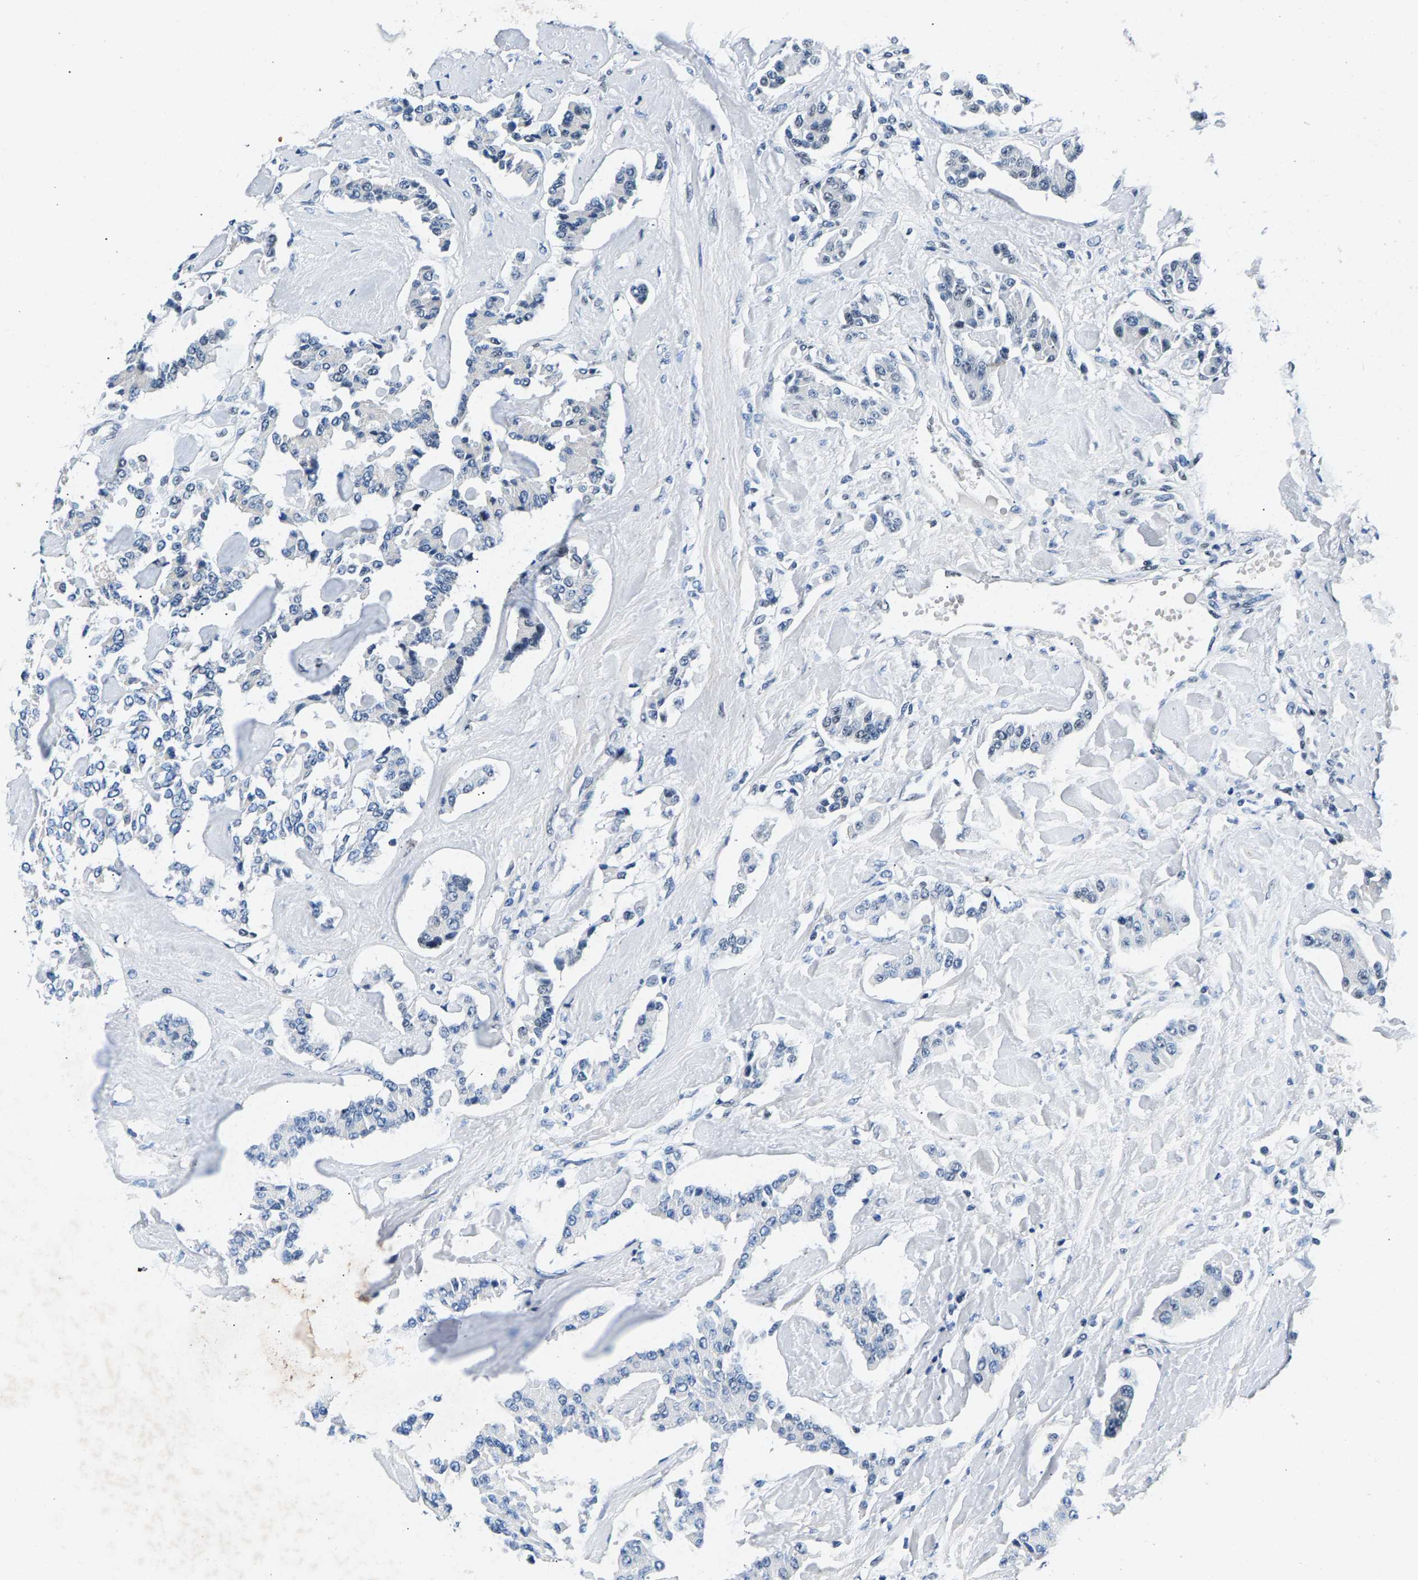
{"staining": {"intensity": "moderate", "quantity": "<25%", "location": "nuclear"}, "tissue": "carcinoid", "cell_type": "Tumor cells", "image_type": "cancer", "snomed": [{"axis": "morphology", "description": "Carcinoid, malignant, NOS"}, {"axis": "topography", "description": "Pancreas"}], "caption": "Carcinoid (malignant) stained with immunohistochemistry (IHC) reveals moderate nuclear expression in approximately <25% of tumor cells.", "gene": "ATF2", "patient": {"sex": "male", "age": 41}}